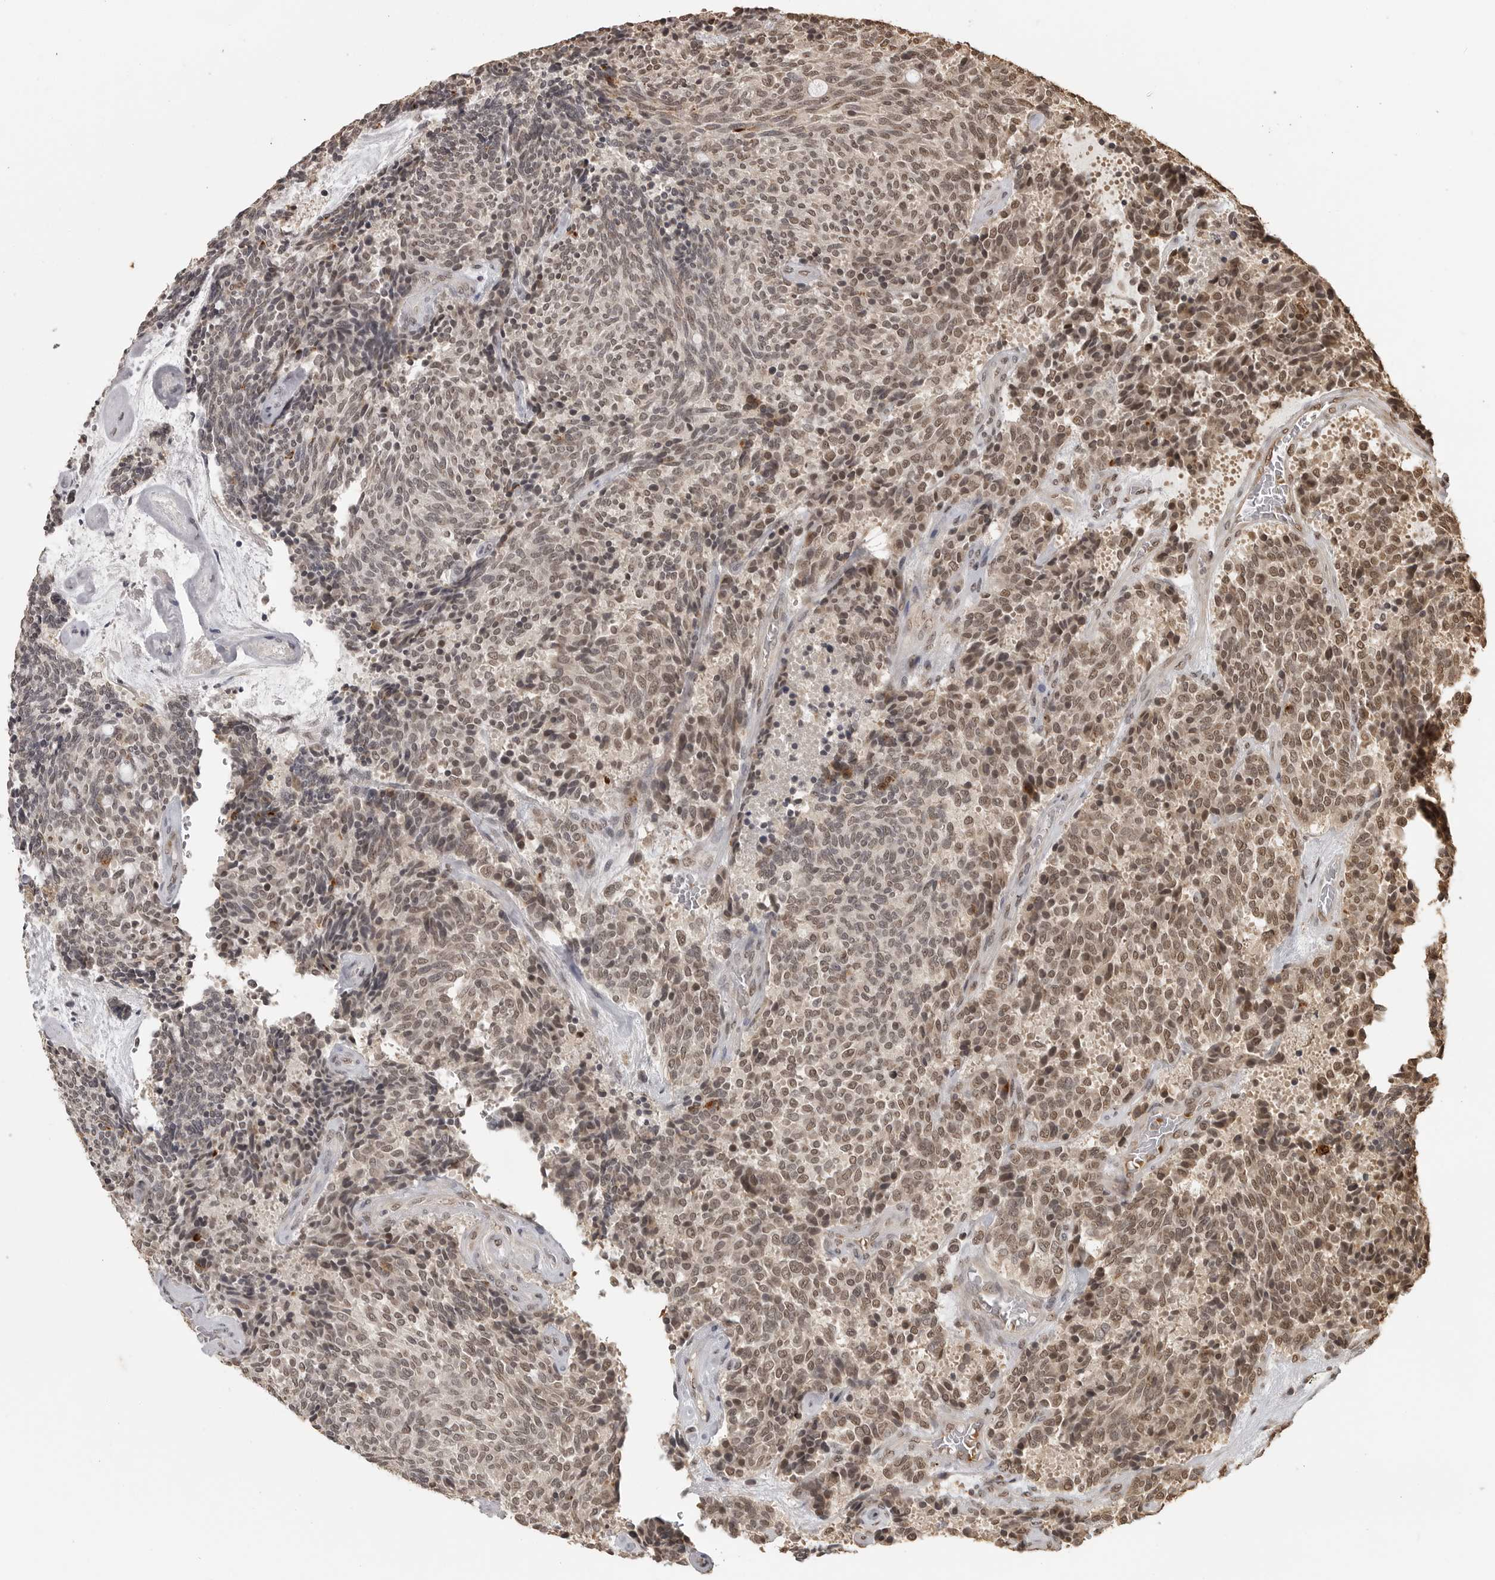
{"staining": {"intensity": "weak", "quantity": "25%-75%", "location": "nuclear"}, "tissue": "carcinoid", "cell_type": "Tumor cells", "image_type": "cancer", "snomed": [{"axis": "morphology", "description": "Carcinoid, malignant, NOS"}, {"axis": "topography", "description": "Pancreas"}], "caption": "Carcinoid (malignant) was stained to show a protein in brown. There is low levels of weak nuclear positivity in about 25%-75% of tumor cells. (DAB IHC with brightfield microscopy, high magnification).", "gene": "CLOCK", "patient": {"sex": "female", "age": 54}}